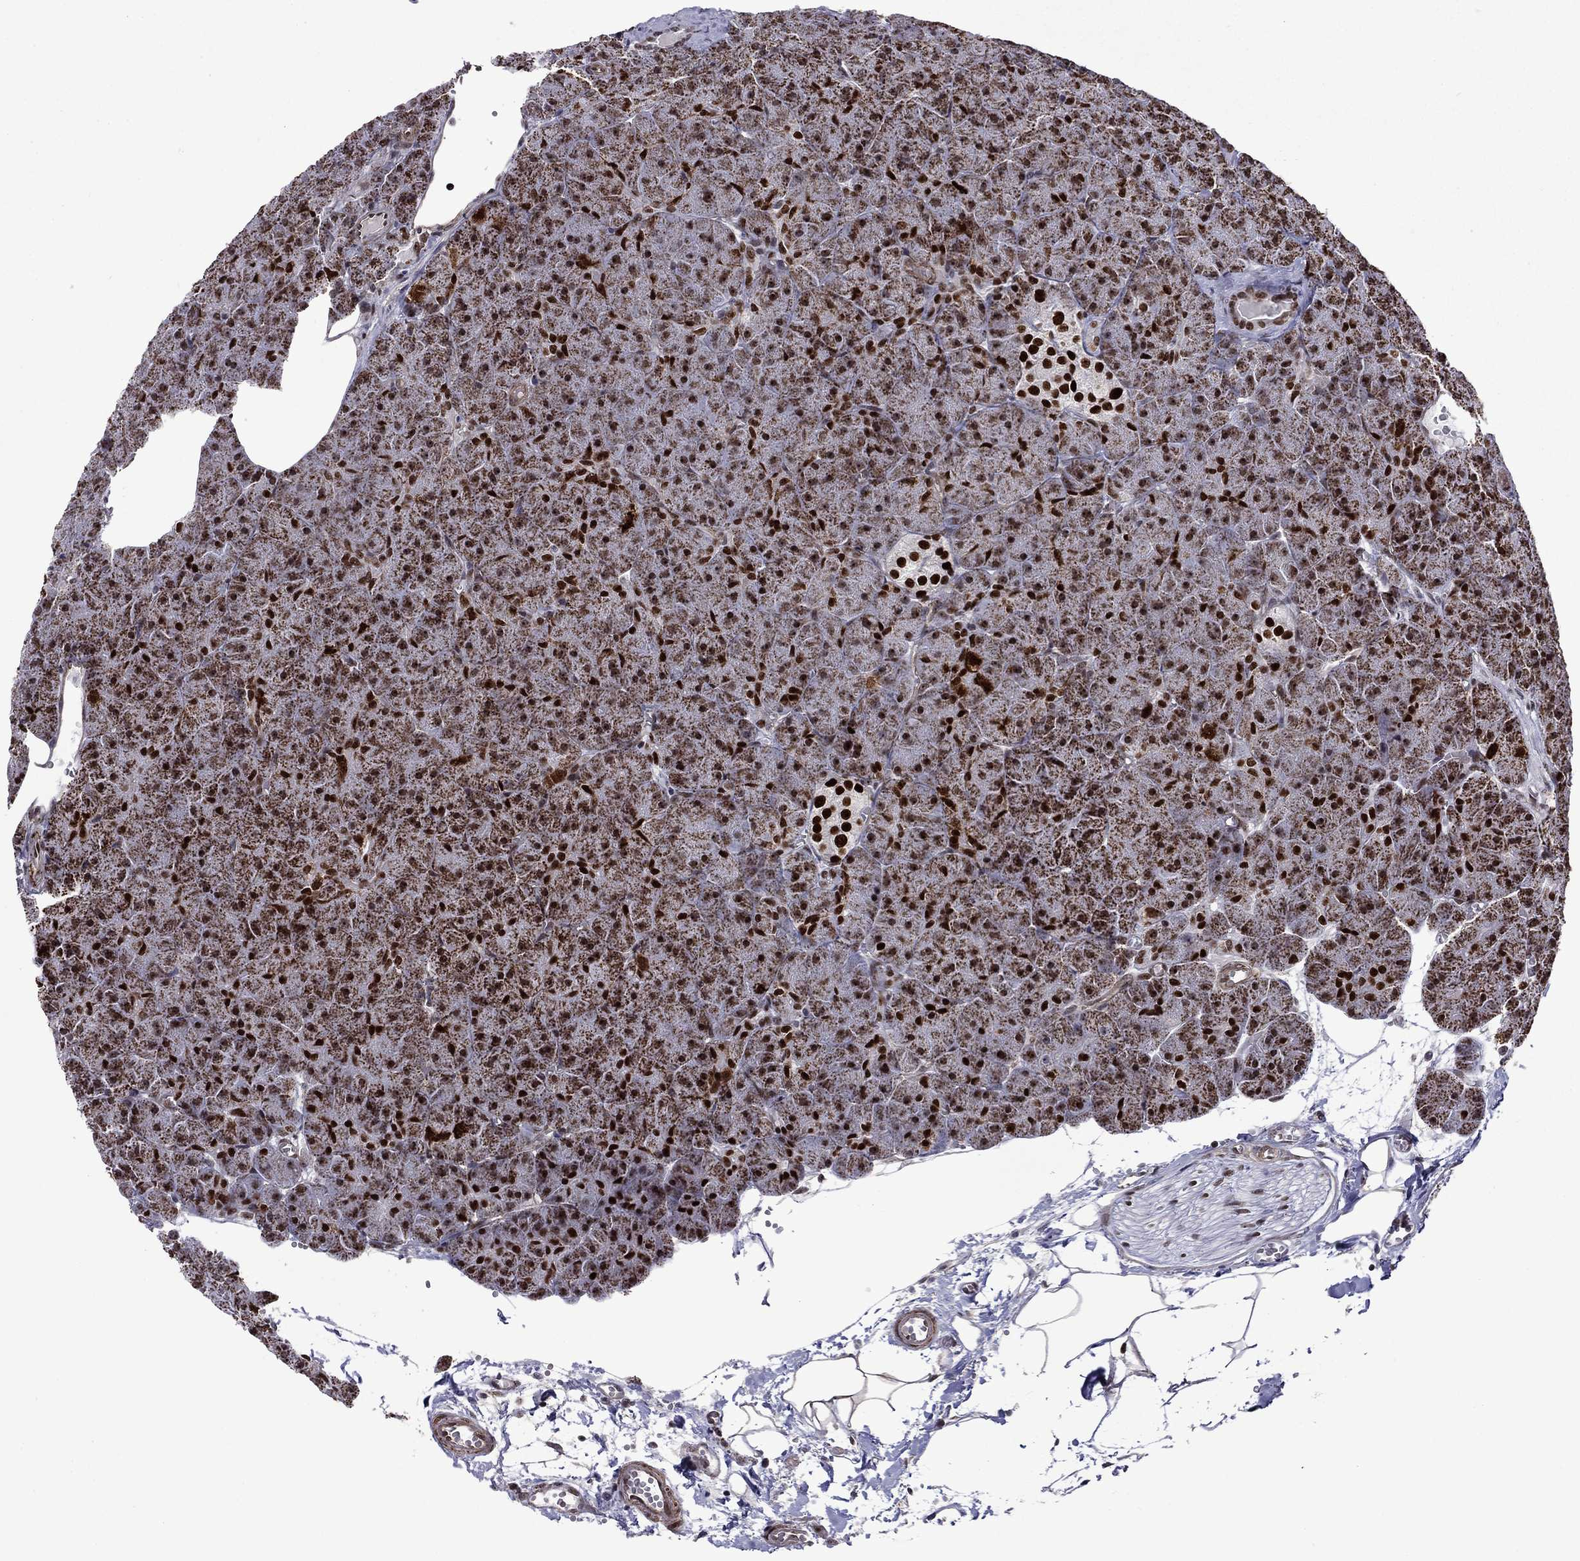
{"staining": {"intensity": "strong", "quantity": ">75%", "location": "cytoplasmic/membranous"}, "tissue": "pancreas", "cell_type": "Exocrine glandular cells", "image_type": "normal", "snomed": [{"axis": "morphology", "description": "Normal tissue, NOS"}, {"axis": "topography", "description": "Pancreas"}], "caption": "Exocrine glandular cells demonstrate high levels of strong cytoplasmic/membranous positivity in approximately >75% of cells in benign human pancreas.", "gene": "SURF2", "patient": {"sex": "male", "age": 61}}